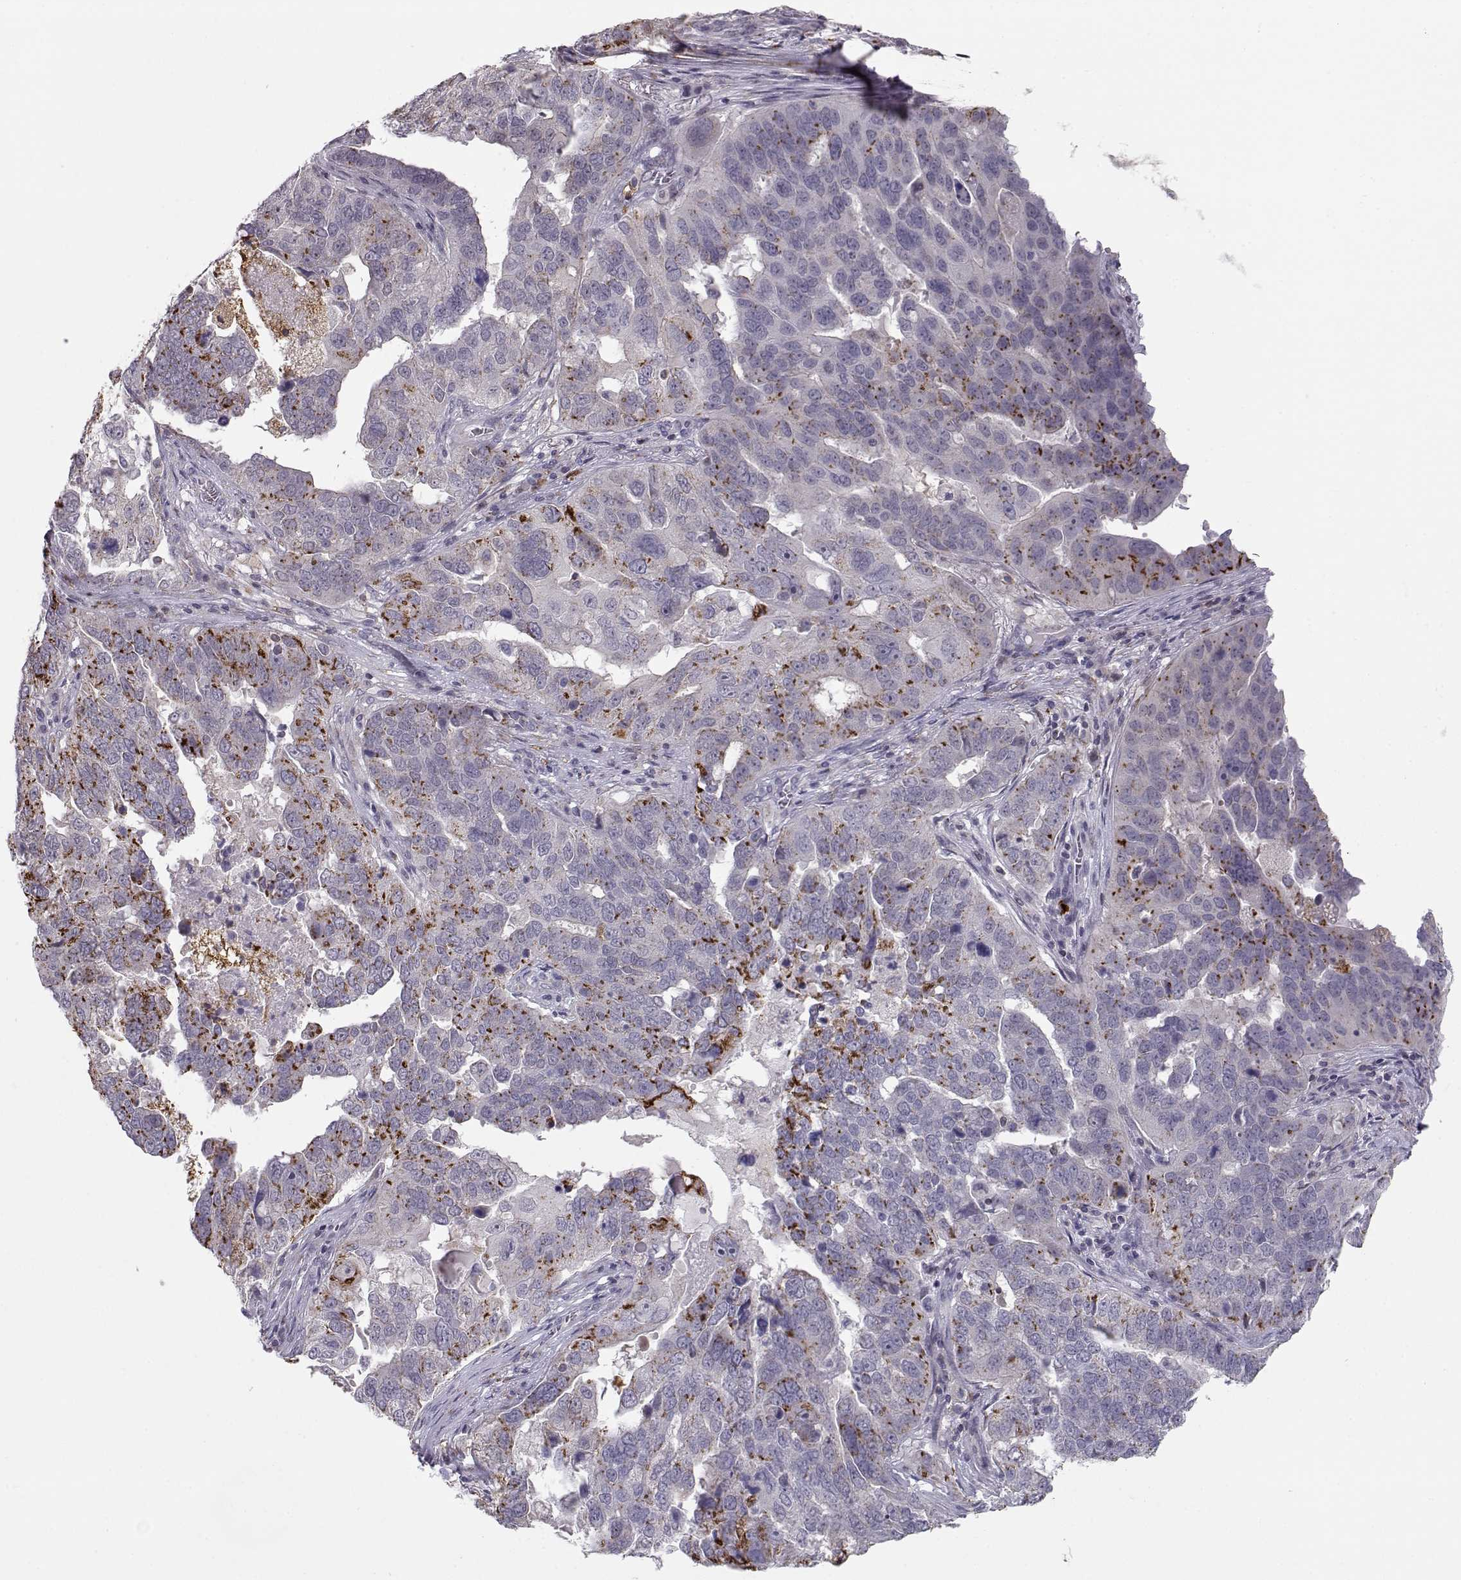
{"staining": {"intensity": "strong", "quantity": "<25%", "location": "cytoplasmic/membranous"}, "tissue": "ovarian cancer", "cell_type": "Tumor cells", "image_type": "cancer", "snomed": [{"axis": "morphology", "description": "Carcinoma, endometroid"}, {"axis": "topography", "description": "Soft tissue"}, {"axis": "topography", "description": "Ovary"}], "caption": "There is medium levels of strong cytoplasmic/membranous expression in tumor cells of ovarian endometroid carcinoma, as demonstrated by immunohistochemical staining (brown color).", "gene": "NPVF", "patient": {"sex": "female", "age": 52}}